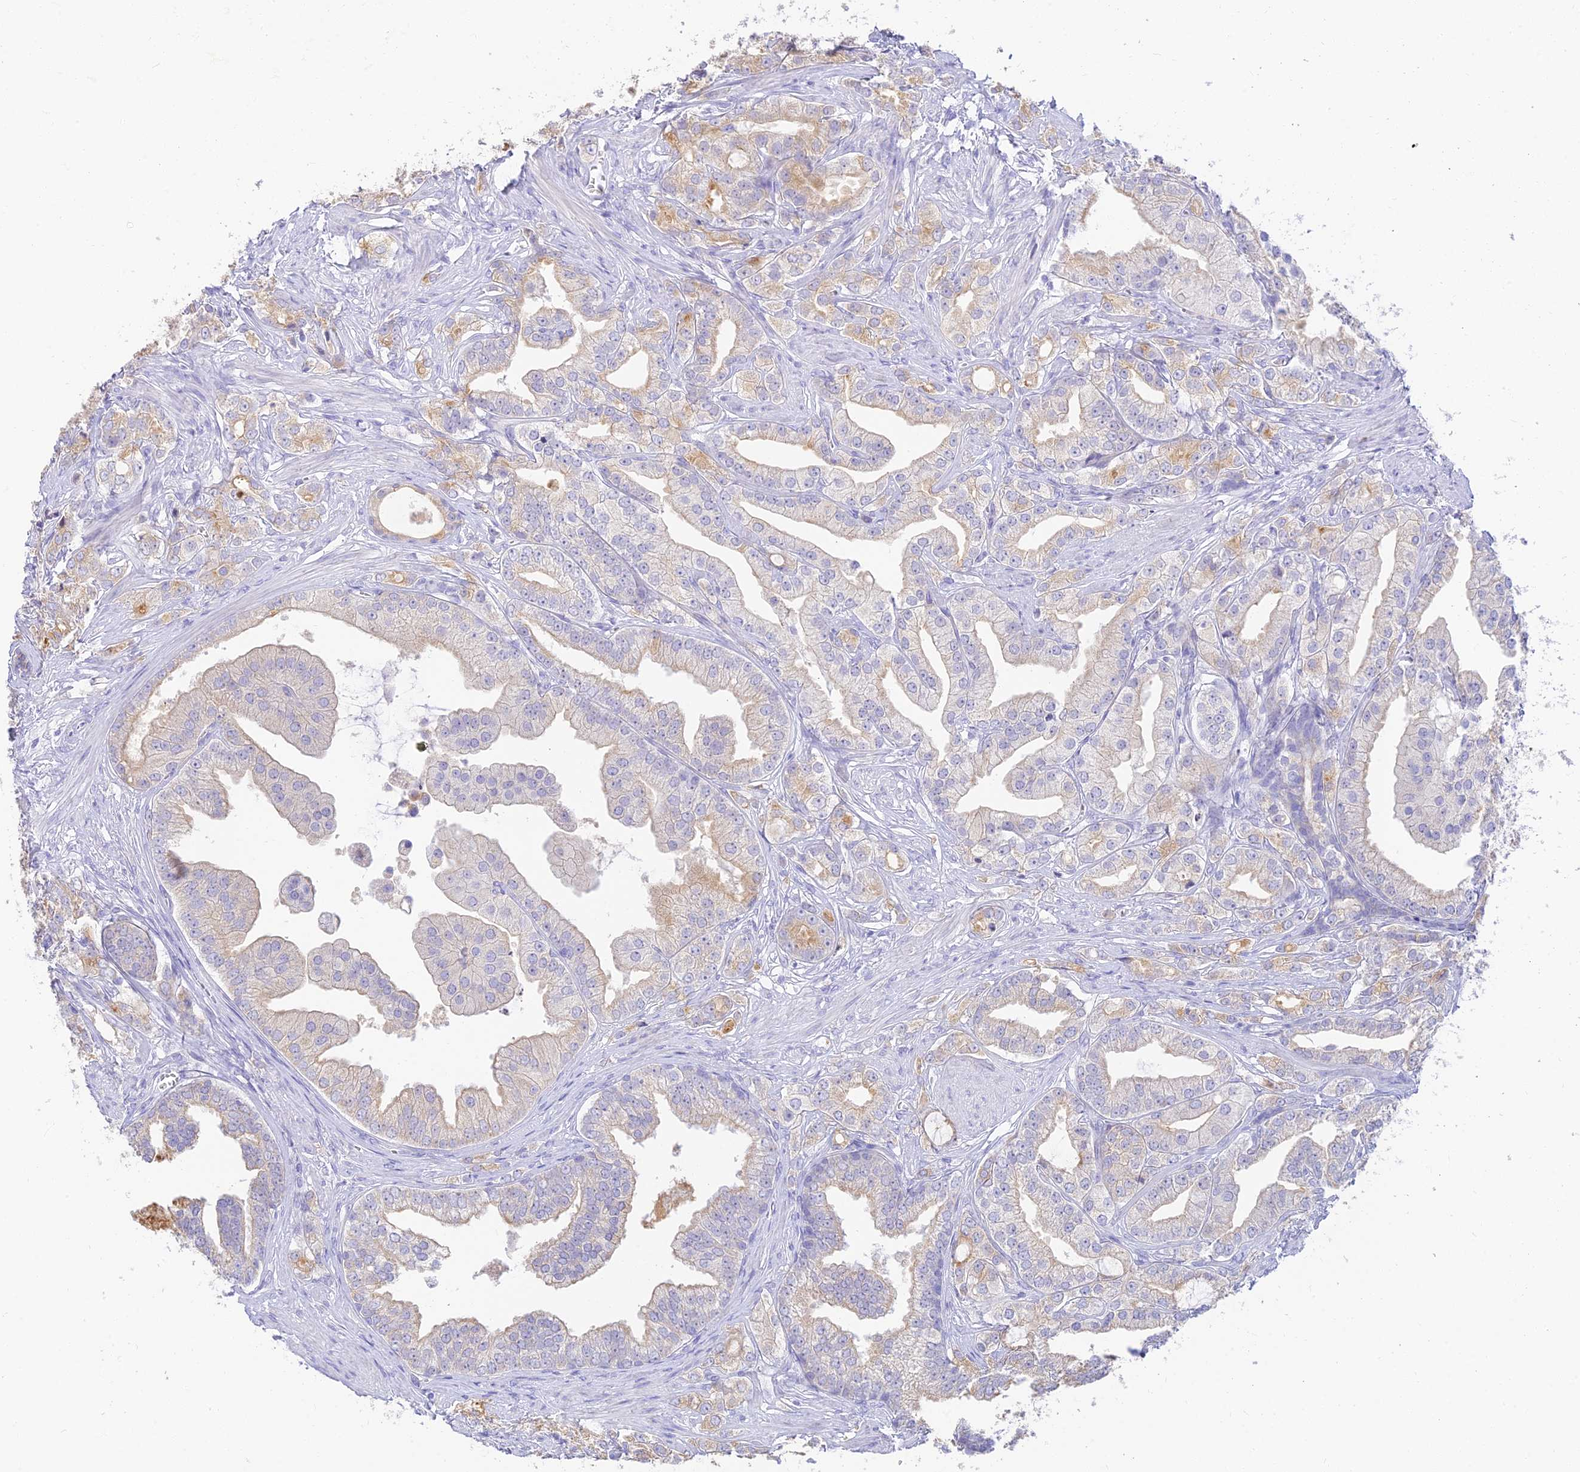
{"staining": {"intensity": "weak", "quantity": "<25%", "location": "cytoplasmic/membranous"}, "tissue": "prostate cancer", "cell_type": "Tumor cells", "image_type": "cancer", "snomed": [{"axis": "morphology", "description": "Adenocarcinoma, High grade"}, {"axis": "topography", "description": "Prostate"}], "caption": "There is no significant expression in tumor cells of prostate cancer (high-grade adenocarcinoma). (DAB IHC visualized using brightfield microscopy, high magnification).", "gene": "INTS13", "patient": {"sex": "male", "age": 50}}